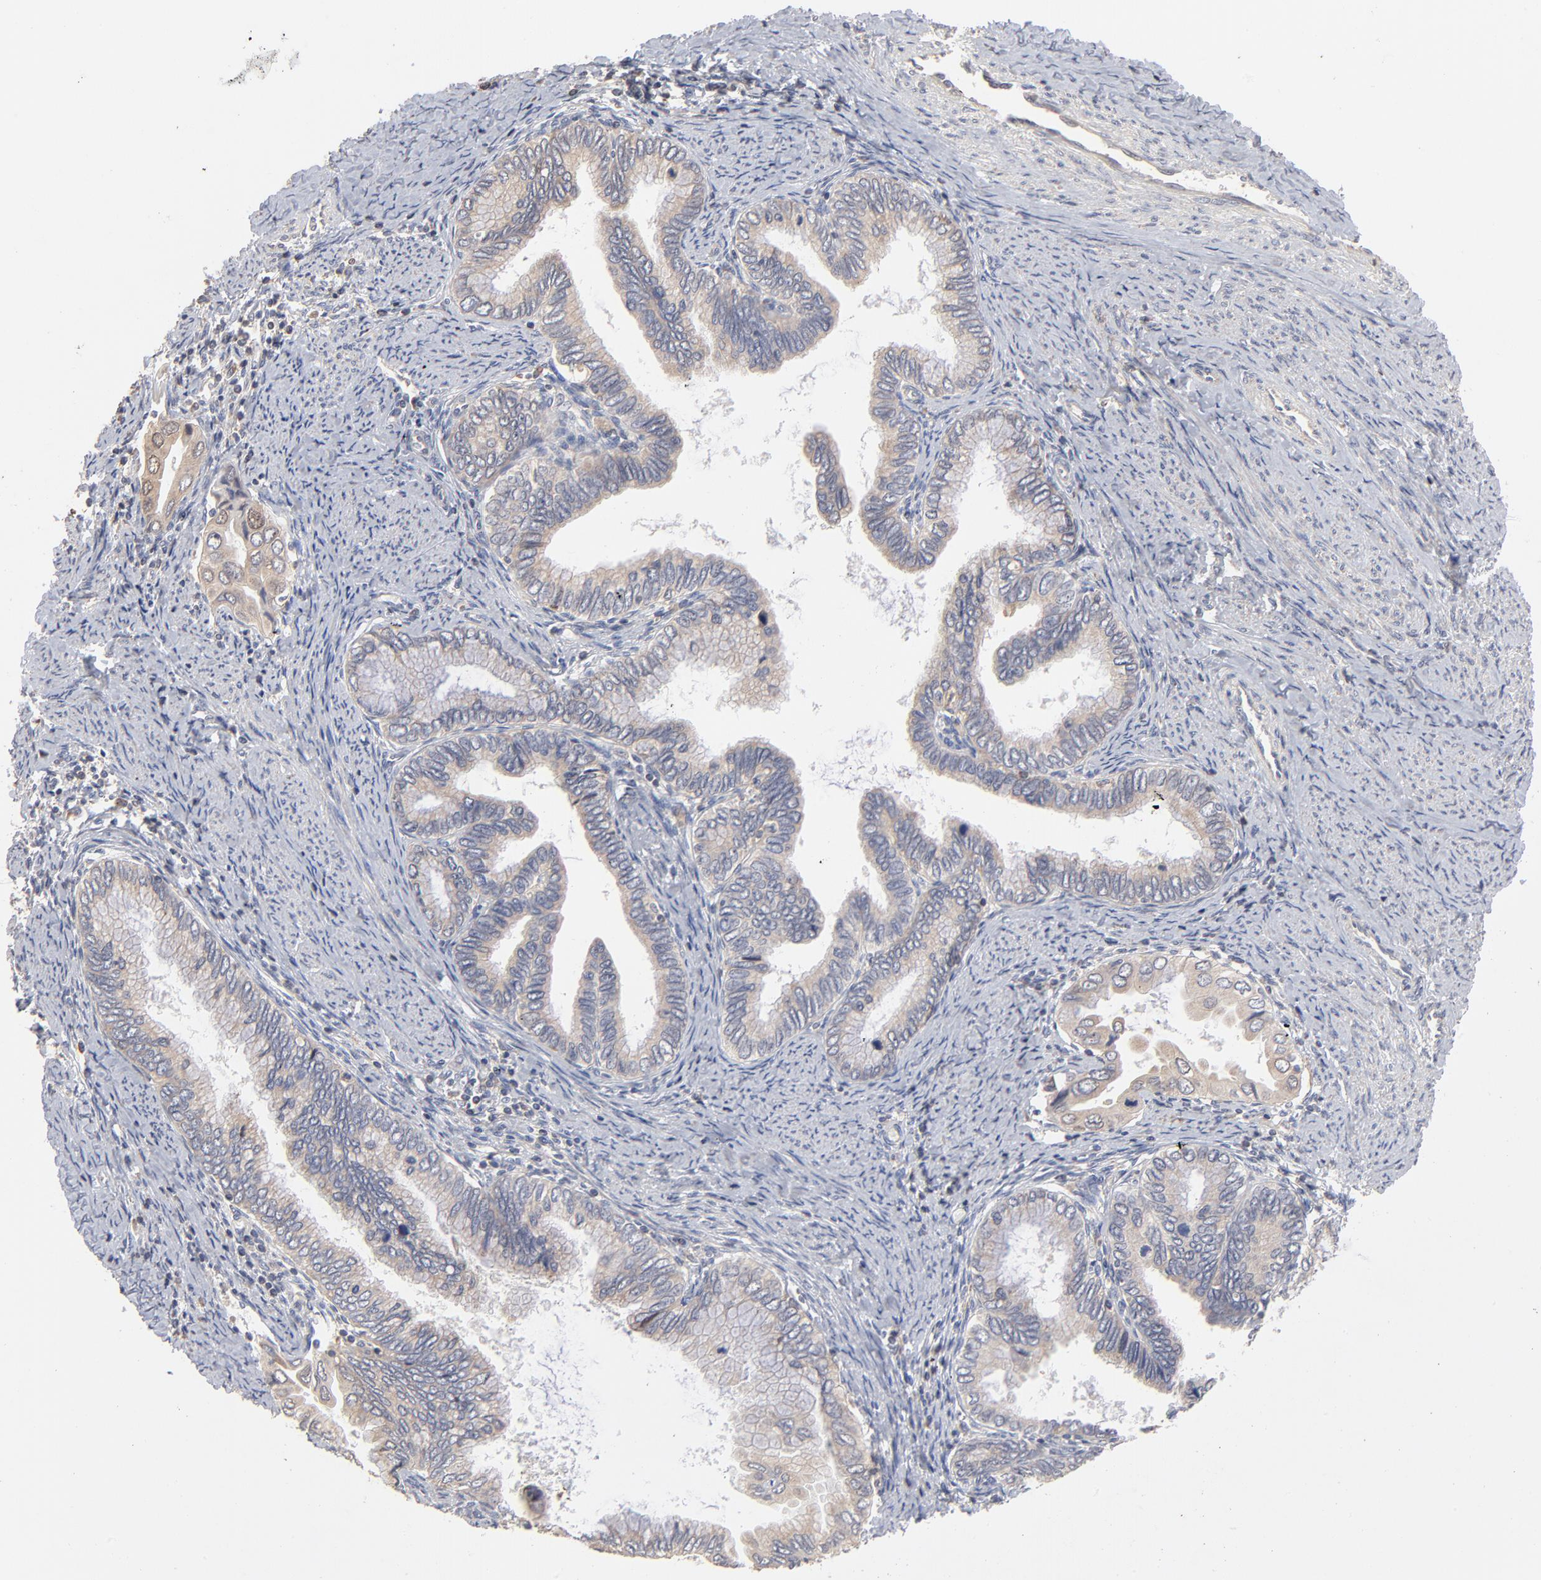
{"staining": {"intensity": "weak", "quantity": "<25%", "location": "cytoplasmic/membranous"}, "tissue": "cervical cancer", "cell_type": "Tumor cells", "image_type": "cancer", "snomed": [{"axis": "morphology", "description": "Adenocarcinoma, NOS"}, {"axis": "topography", "description": "Cervix"}], "caption": "Tumor cells are negative for protein expression in human cervical cancer. The staining is performed using DAB brown chromogen with nuclei counter-stained in using hematoxylin.", "gene": "RNF213", "patient": {"sex": "female", "age": 49}}